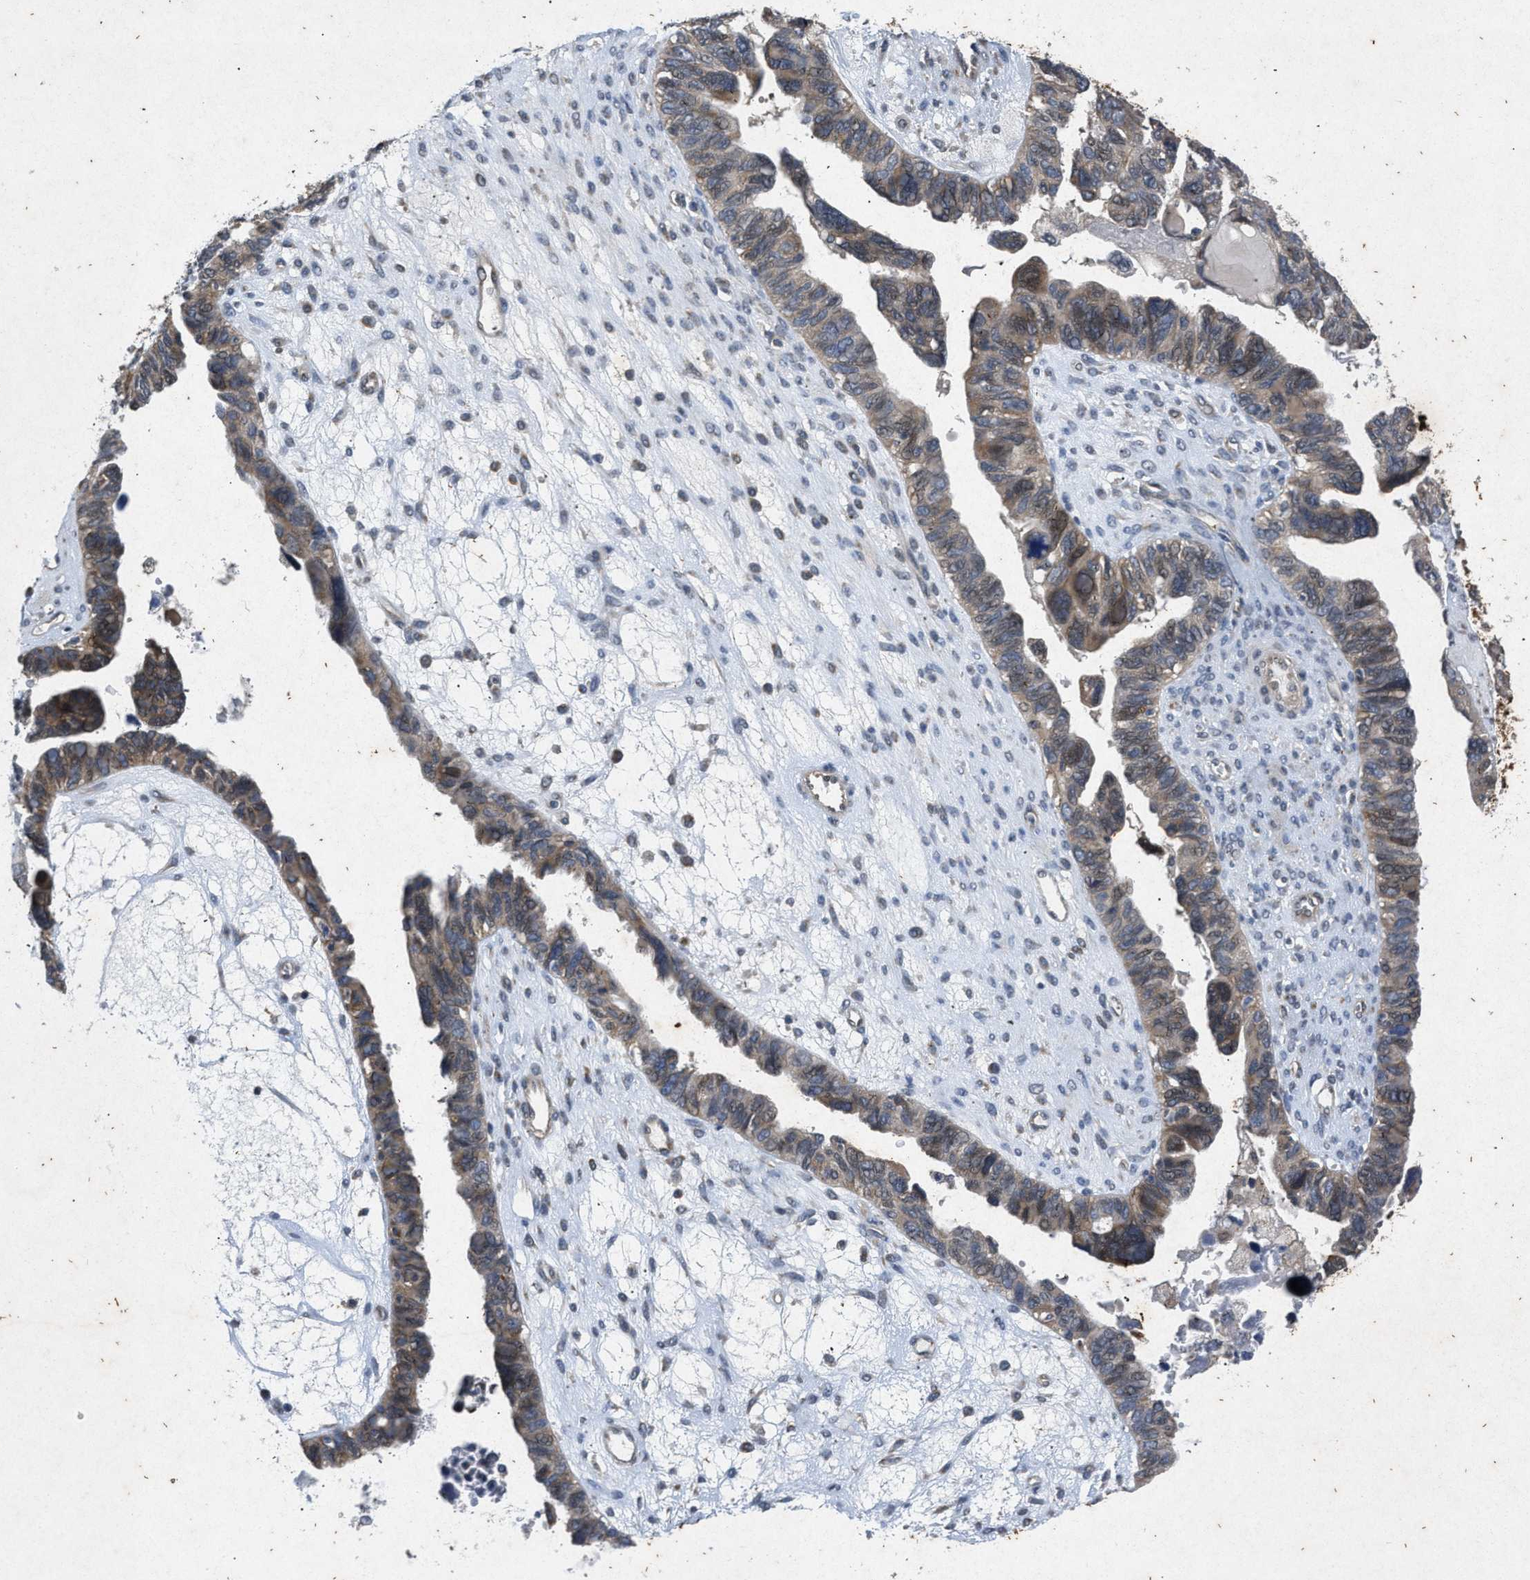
{"staining": {"intensity": "moderate", "quantity": ">75%", "location": "cytoplasmic/membranous"}, "tissue": "ovarian cancer", "cell_type": "Tumor cells", "image_type": "cancer", "snomed": [{"axis": "morphology", "description": "Cystadenocarcinoma, serous, NOS"}, {"axis": "topography", "description": "Ovary"}], "caption": "Serous cystadenocarcinoma (ovarian) stained for a protein exhibits moderate cytoplasmic/membranous positivity in tumor cells.", "gene": "PRKG2", "patient": {"sex": "female", "age": 79}}